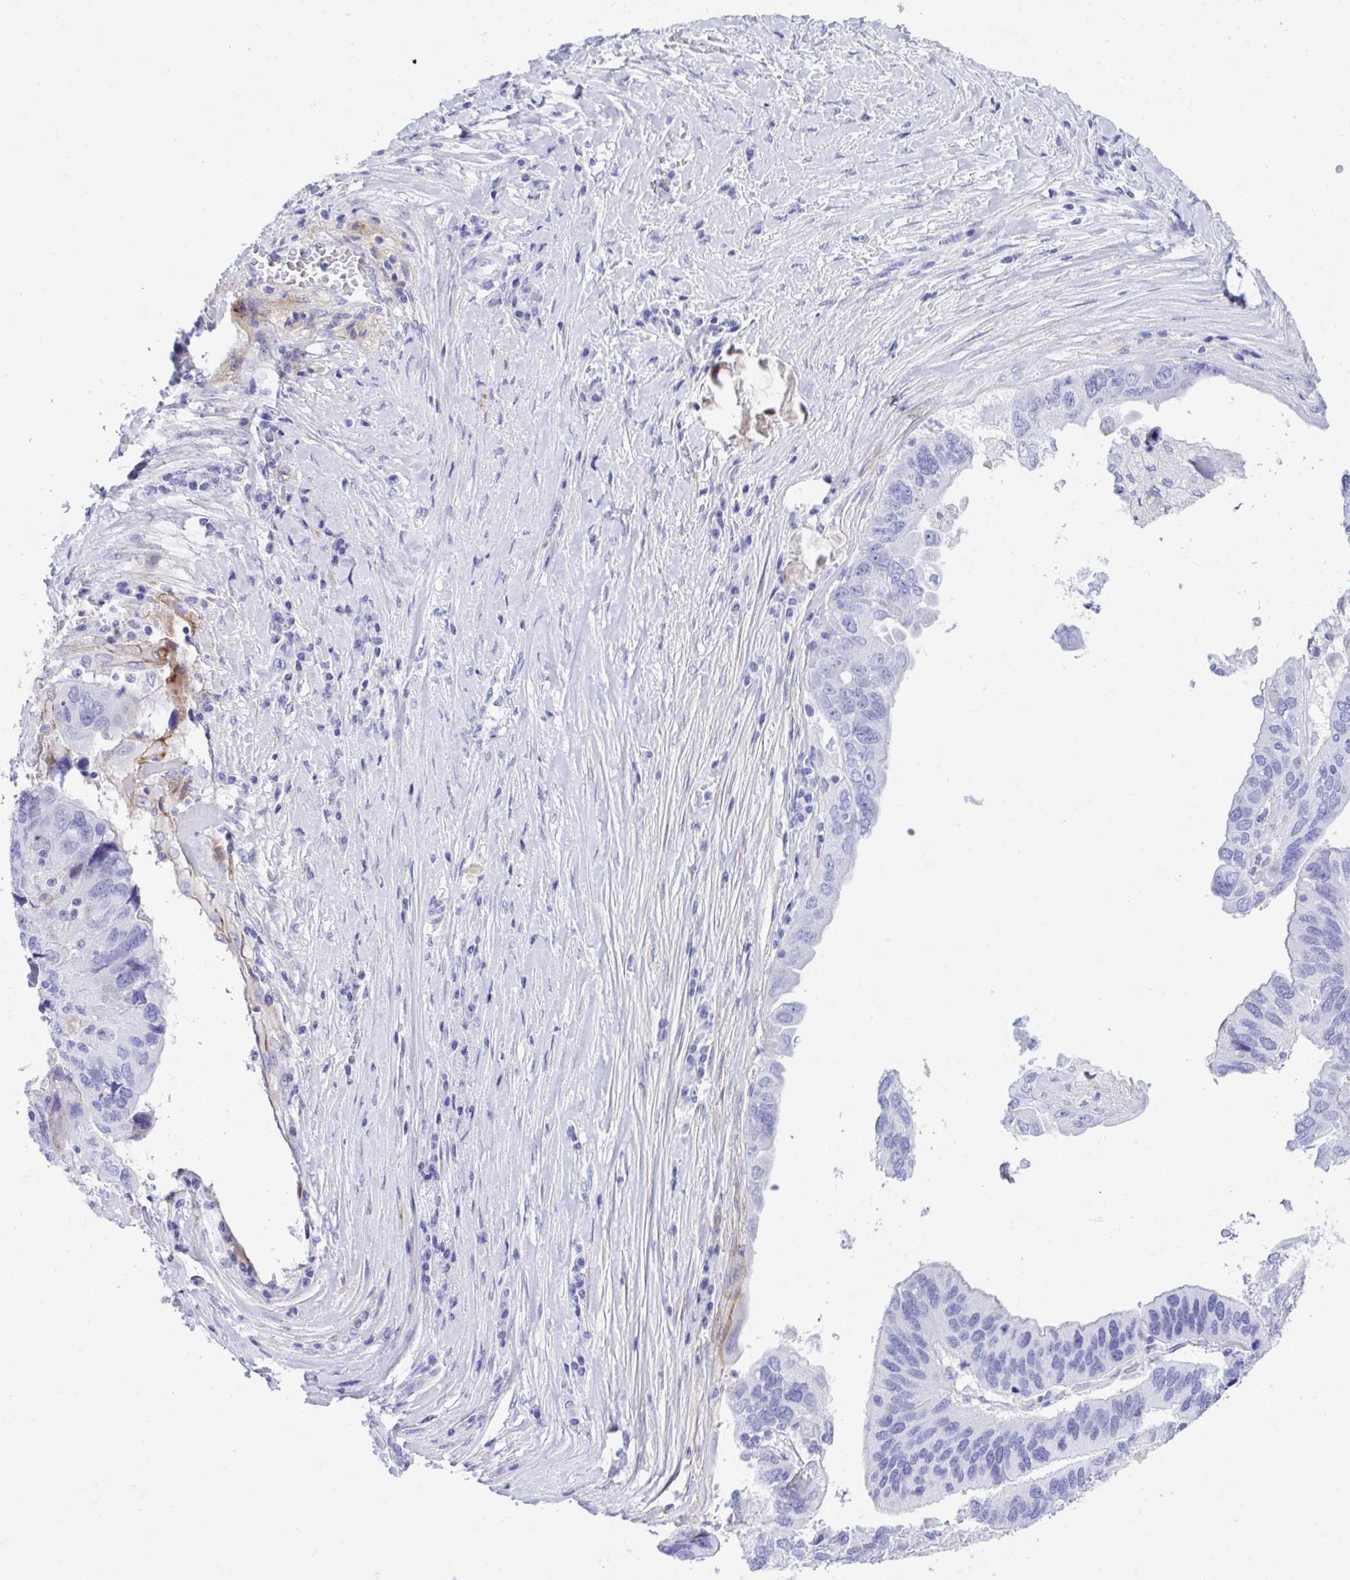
{"staining": {"intensity": "negative", "quantity": "none", "location": "none"}, "tissue": "ovarian cancer", "cell_type": "Tumor cells", "image_type": "cancer", "snomed": [{"axis": "morphology", "description": "Cystadenocarcinoma, serous, NOS"}, {"axis": "topography", "description": "Ovary"}], "caption": "A high-resolution micrograph shows IHC staining of serous cystadenocarcinoma (ovarian), which exhibits no significant staining in tumor cells.", "gene": "BEX5", "patient": {"sex": "female", "age": 79}}